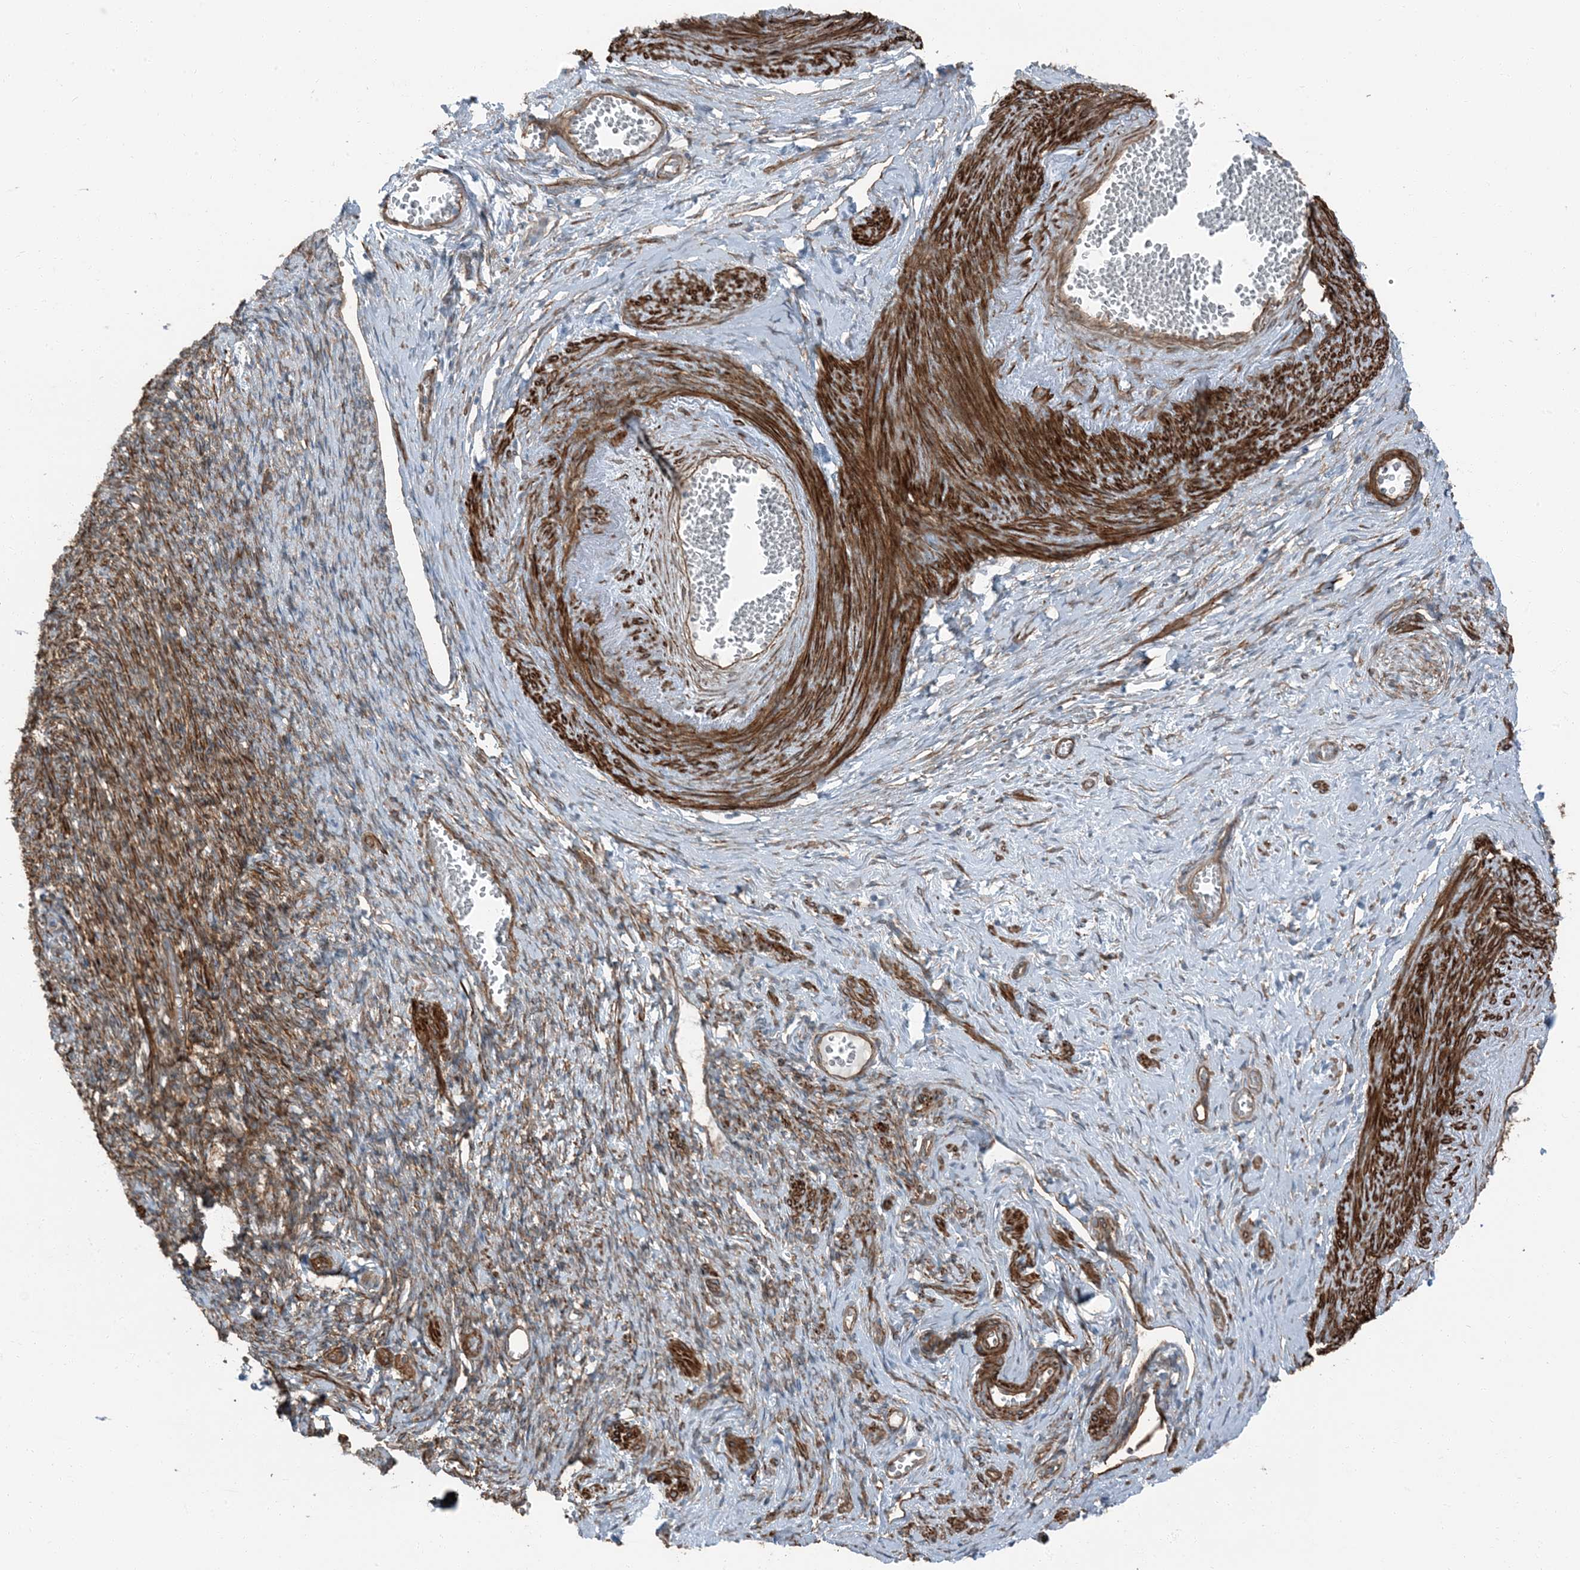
{"staining": {"intensity": "moderate", "quantity": ">75%", "location": "cytoplasmic/membranous"}, "tissue": "adipose tissue", "cell_type": "Adipocytes", "image_type": "normal", "snomed": [{"axis": "morphology", "description": "Normal tissue, NOS"}, {"axis": "topography", "description": "Vascular tissue"}, {"axis": "topography", "description": "Fallopian tube"}, {"axis": "topography", "description": "Ovary"}], "caption": "This is a histology image of immunohistochemistry staining of unremarkable adipose tissue, which shows moderate positivity in the cytoplasmic/membranous of adipocytes.", "gene": "ZFP90", "patient": {"sex": "female", "age": 67}}